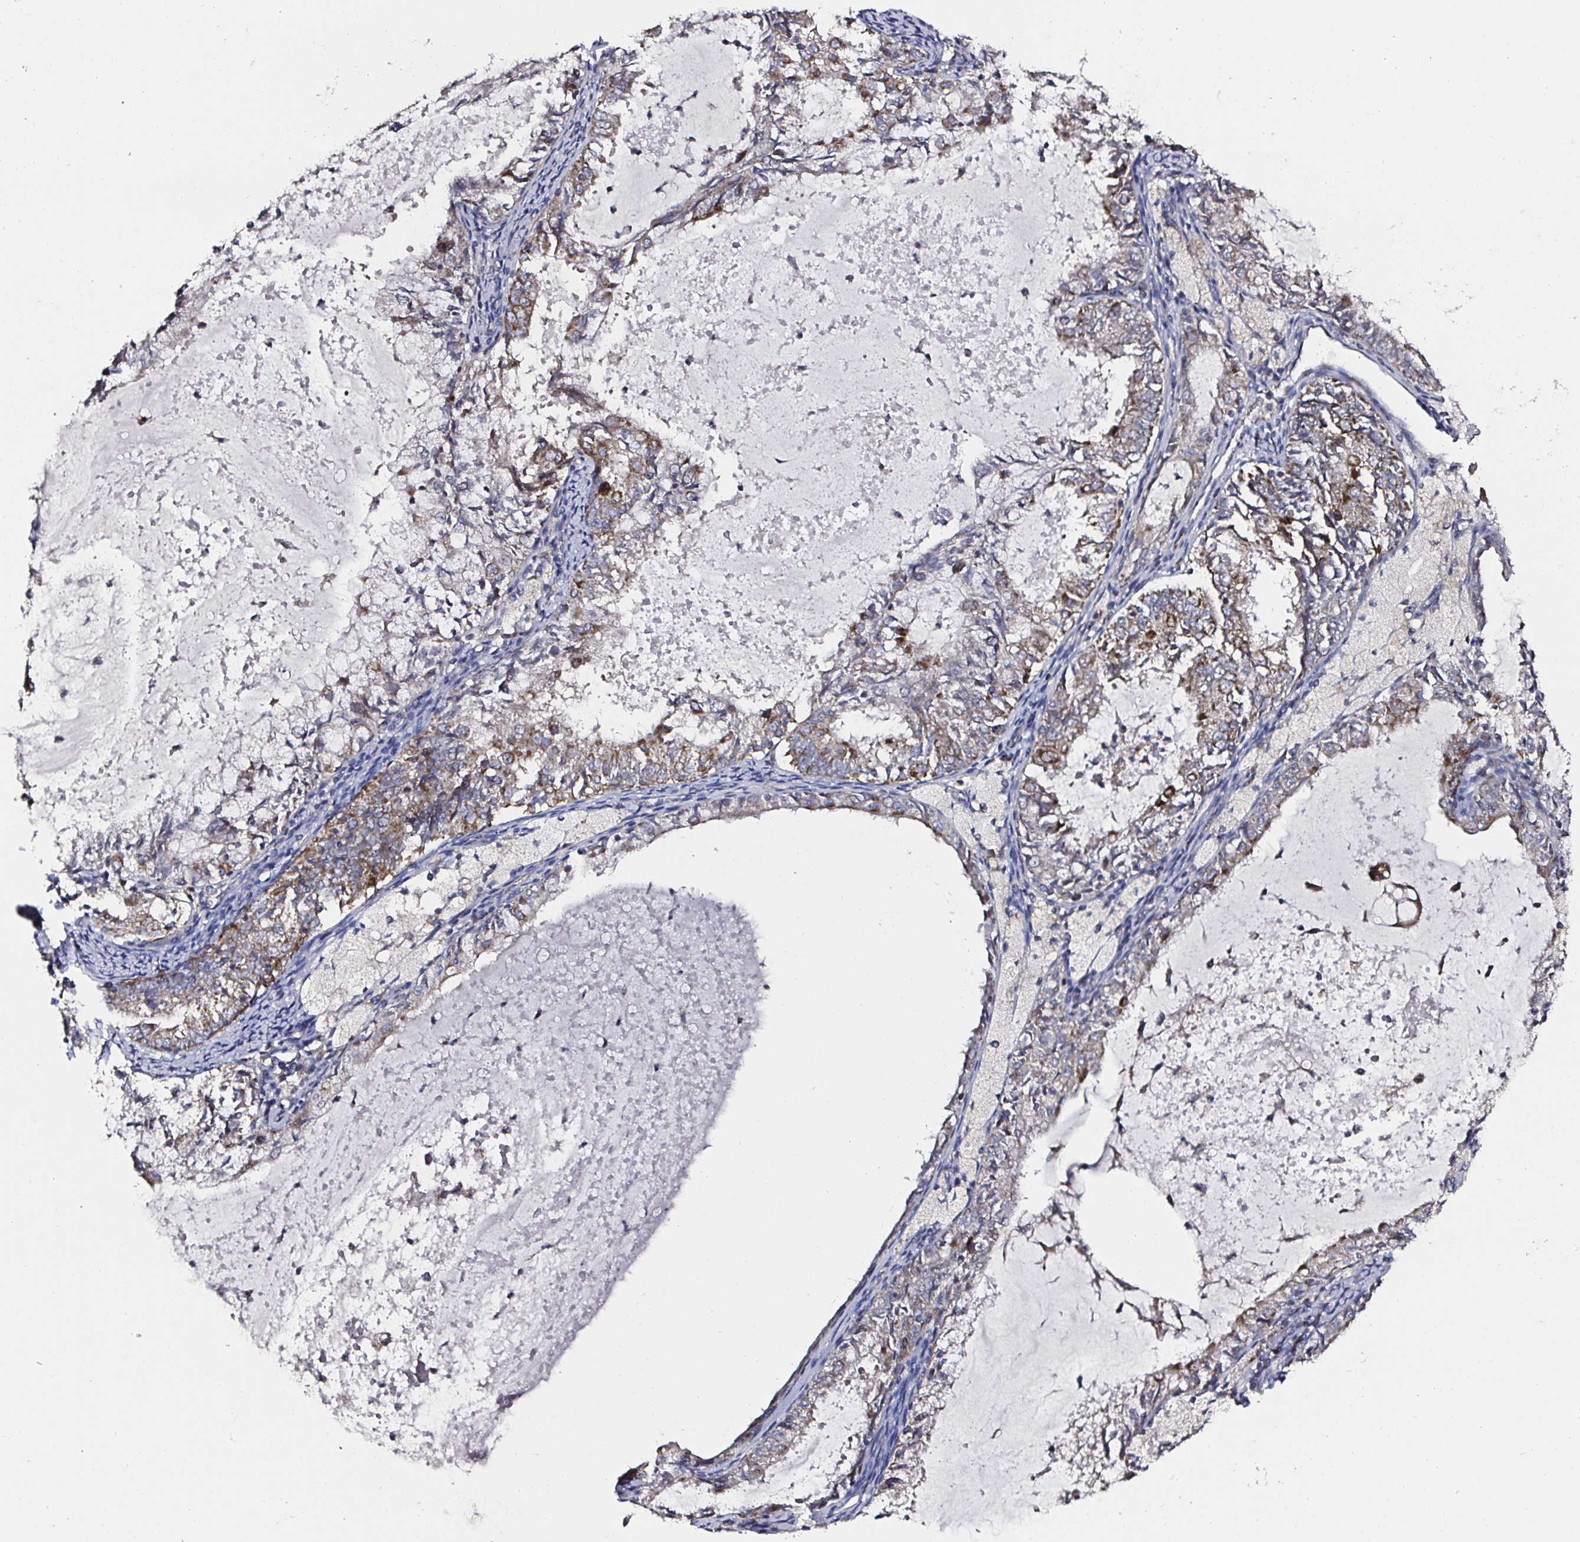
{"staining": {"intensity": "moderate", "quantity": "25%-75%", "location": "cytoplasmic/membranous"}, "tissue": "endometrial cancer", "cell_type": "Tumor cells", "image_type": "cancer", "snomed": [{"axis": "morphology", "description": "Adenocarcinoma, NOS"}, {"axis": "topography", "description": "Endometrium"}], "caption": "An immunohistochemistry (IHC) micrograph of neoplastic tissue is shown. Protein staining in brown shows moderate cytoplasmic/membranous positivity in adenocarcinoma (endometrial) within tumor cells. Nuclei are stained in blue.", "gene": "ATAD3B", "patient": {"sex": "female", "age": 57}}